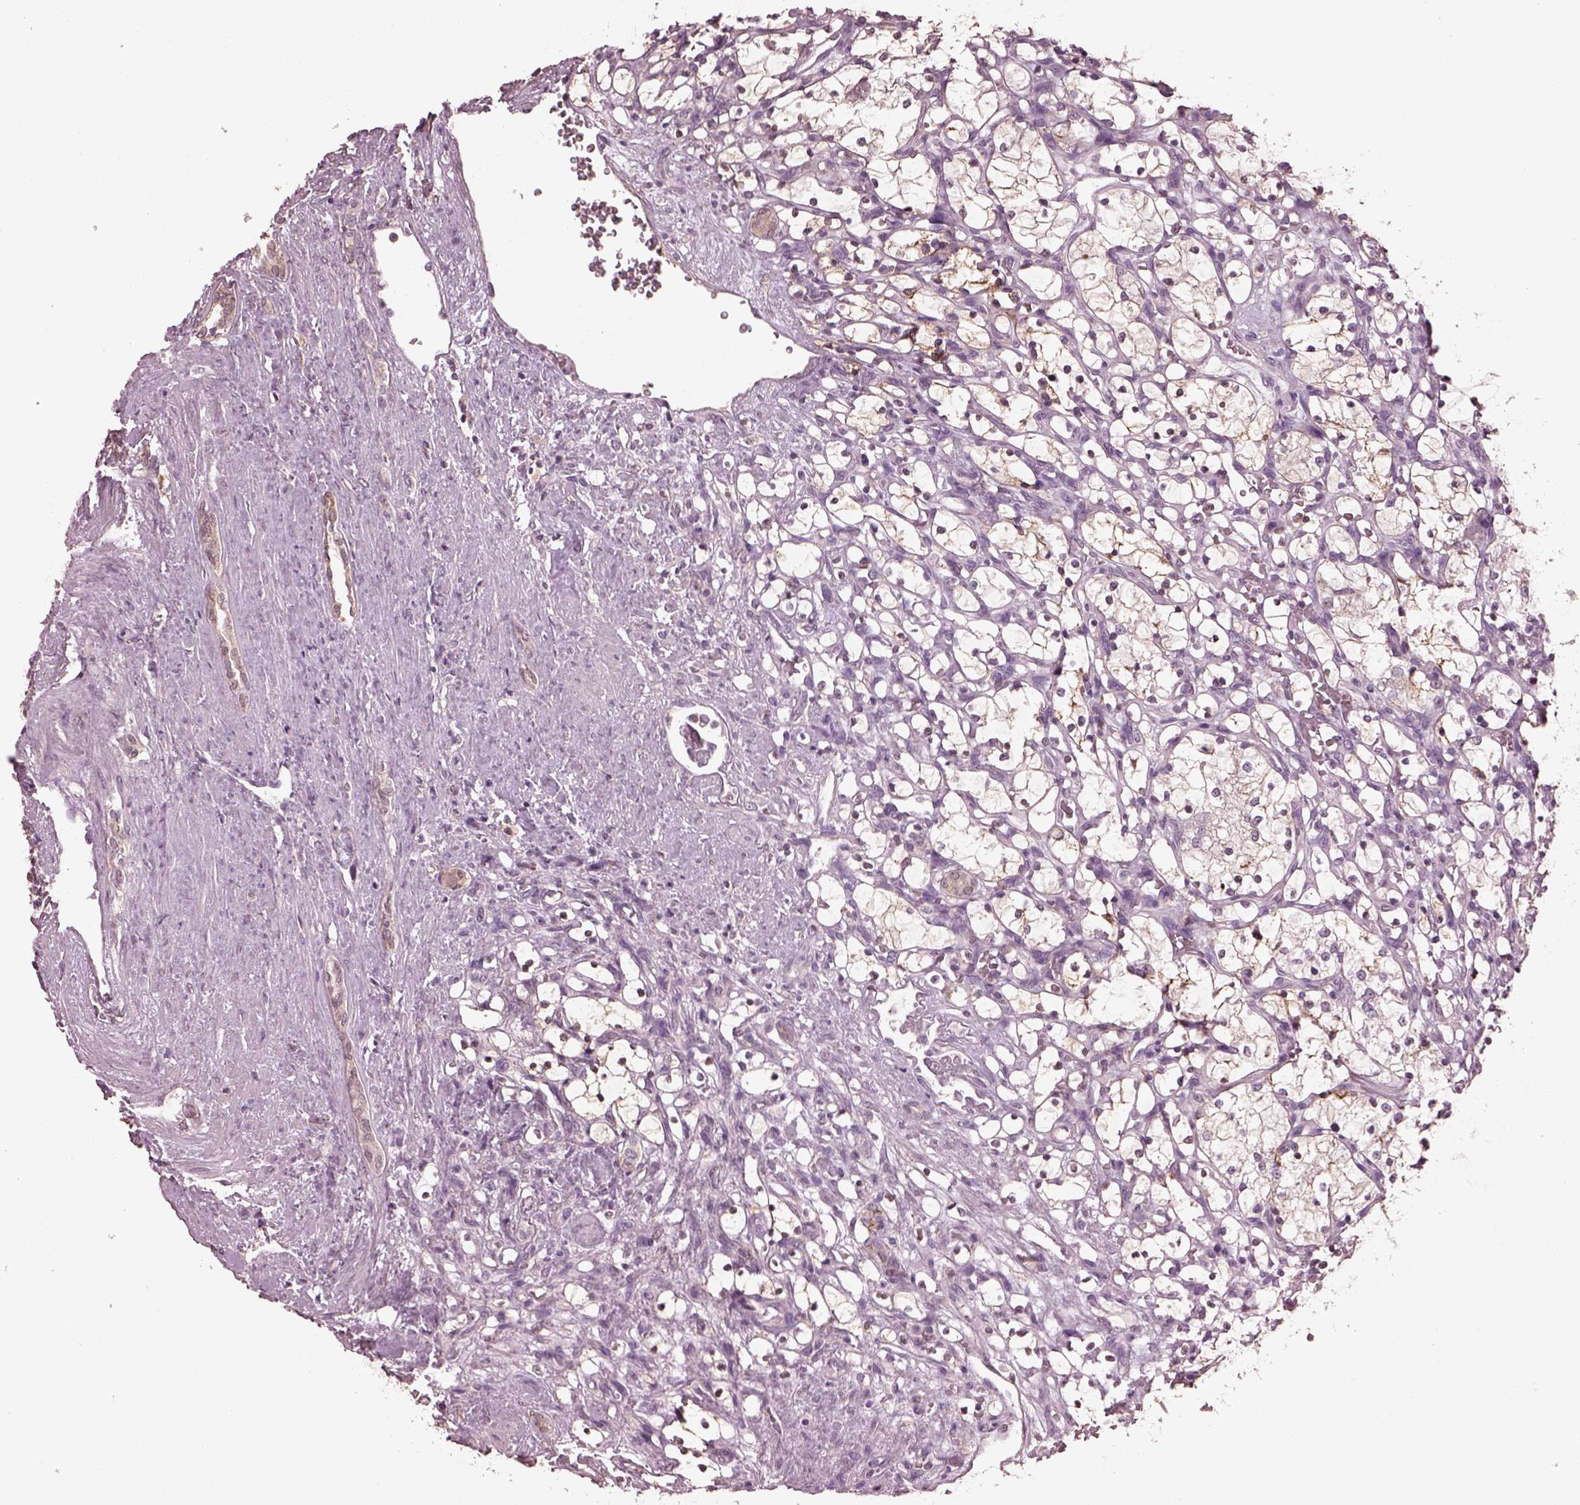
{"staining": {"intensity": "negative", "quantity": "none", "location": "none"}, "tissue": "renal cancer", "cell_type": "Tumor cells", "image_type": "cancer", "snomed": [{"axis": "morphology", "description": "Adenocarcinoma, NOS"}, {"axis": "topography", "description": "Kidney"}], "caption": "Renal adenocarcinoma stained for a protein using immunohistochemistry (IHC) reveals no expression tumor cells.", "gene": "SRI", "patient": {"sex": "female", "age": 69}}